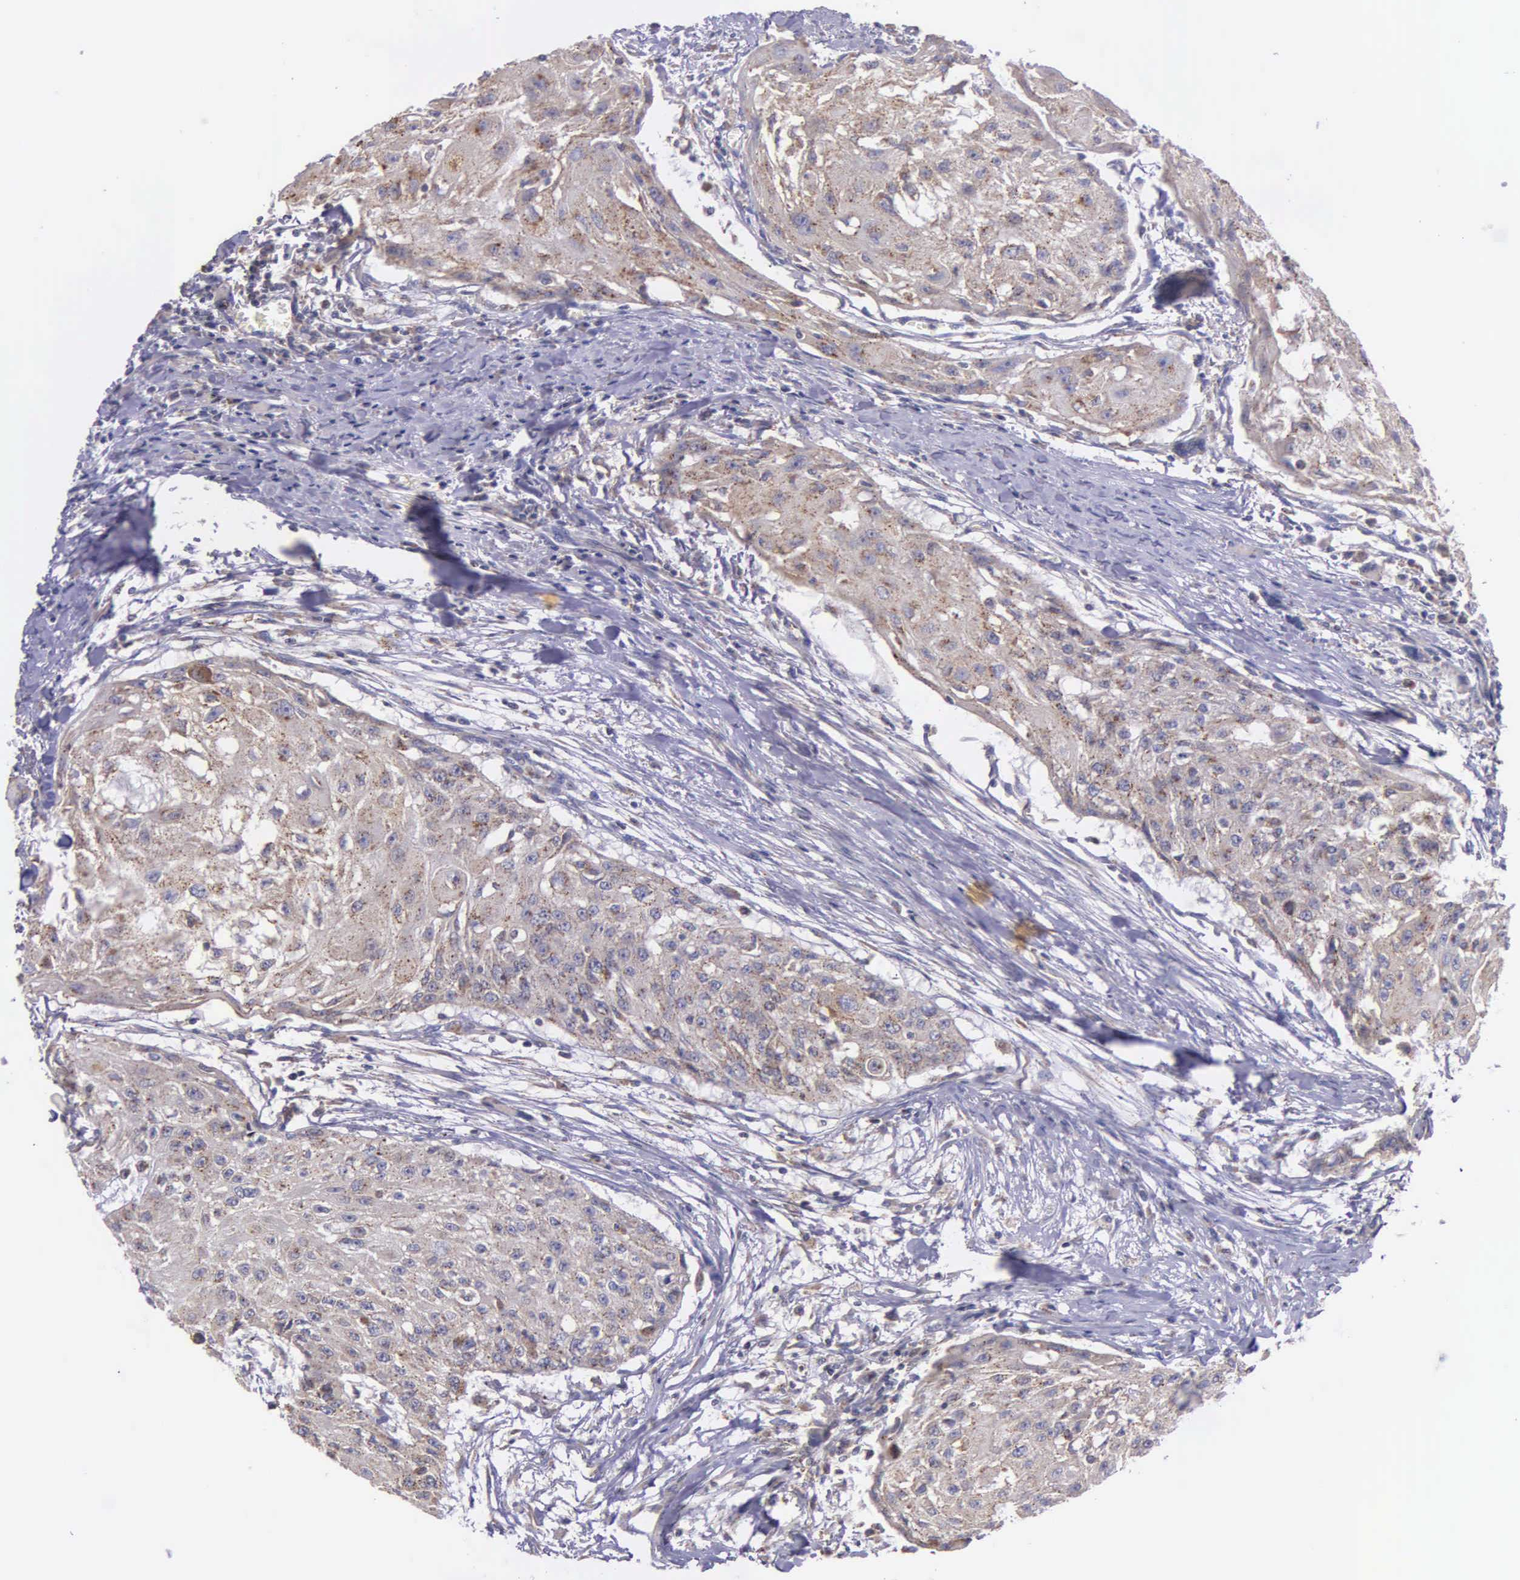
{"staining": {"intensity": "weak", "quantity": ">75%", "location": "cytoplasmic/membranous"}, "tissue": "head and neck cancer", "cell_type": "Tumor cells", "image_type": "cancer", "snomed": [{"axis": "morphology", "description": "Squamous cell carcinoma, NOS"}, {"axis": "topography", "description": "Head-Neck"}], "caption": "A high-resolution image shows immunohistochemistry staining of squamous cell carcinoma (head and neck), which displays weak cytoplasmic/membranous staining in approximately >75% of tumor cells. (DAB (3,3'-diaminobenzidine) IHC, brown staining for protein, blue staining for nuclei).", "gene": "MIA2", "patient": {"sex": "male", "age": 64}}